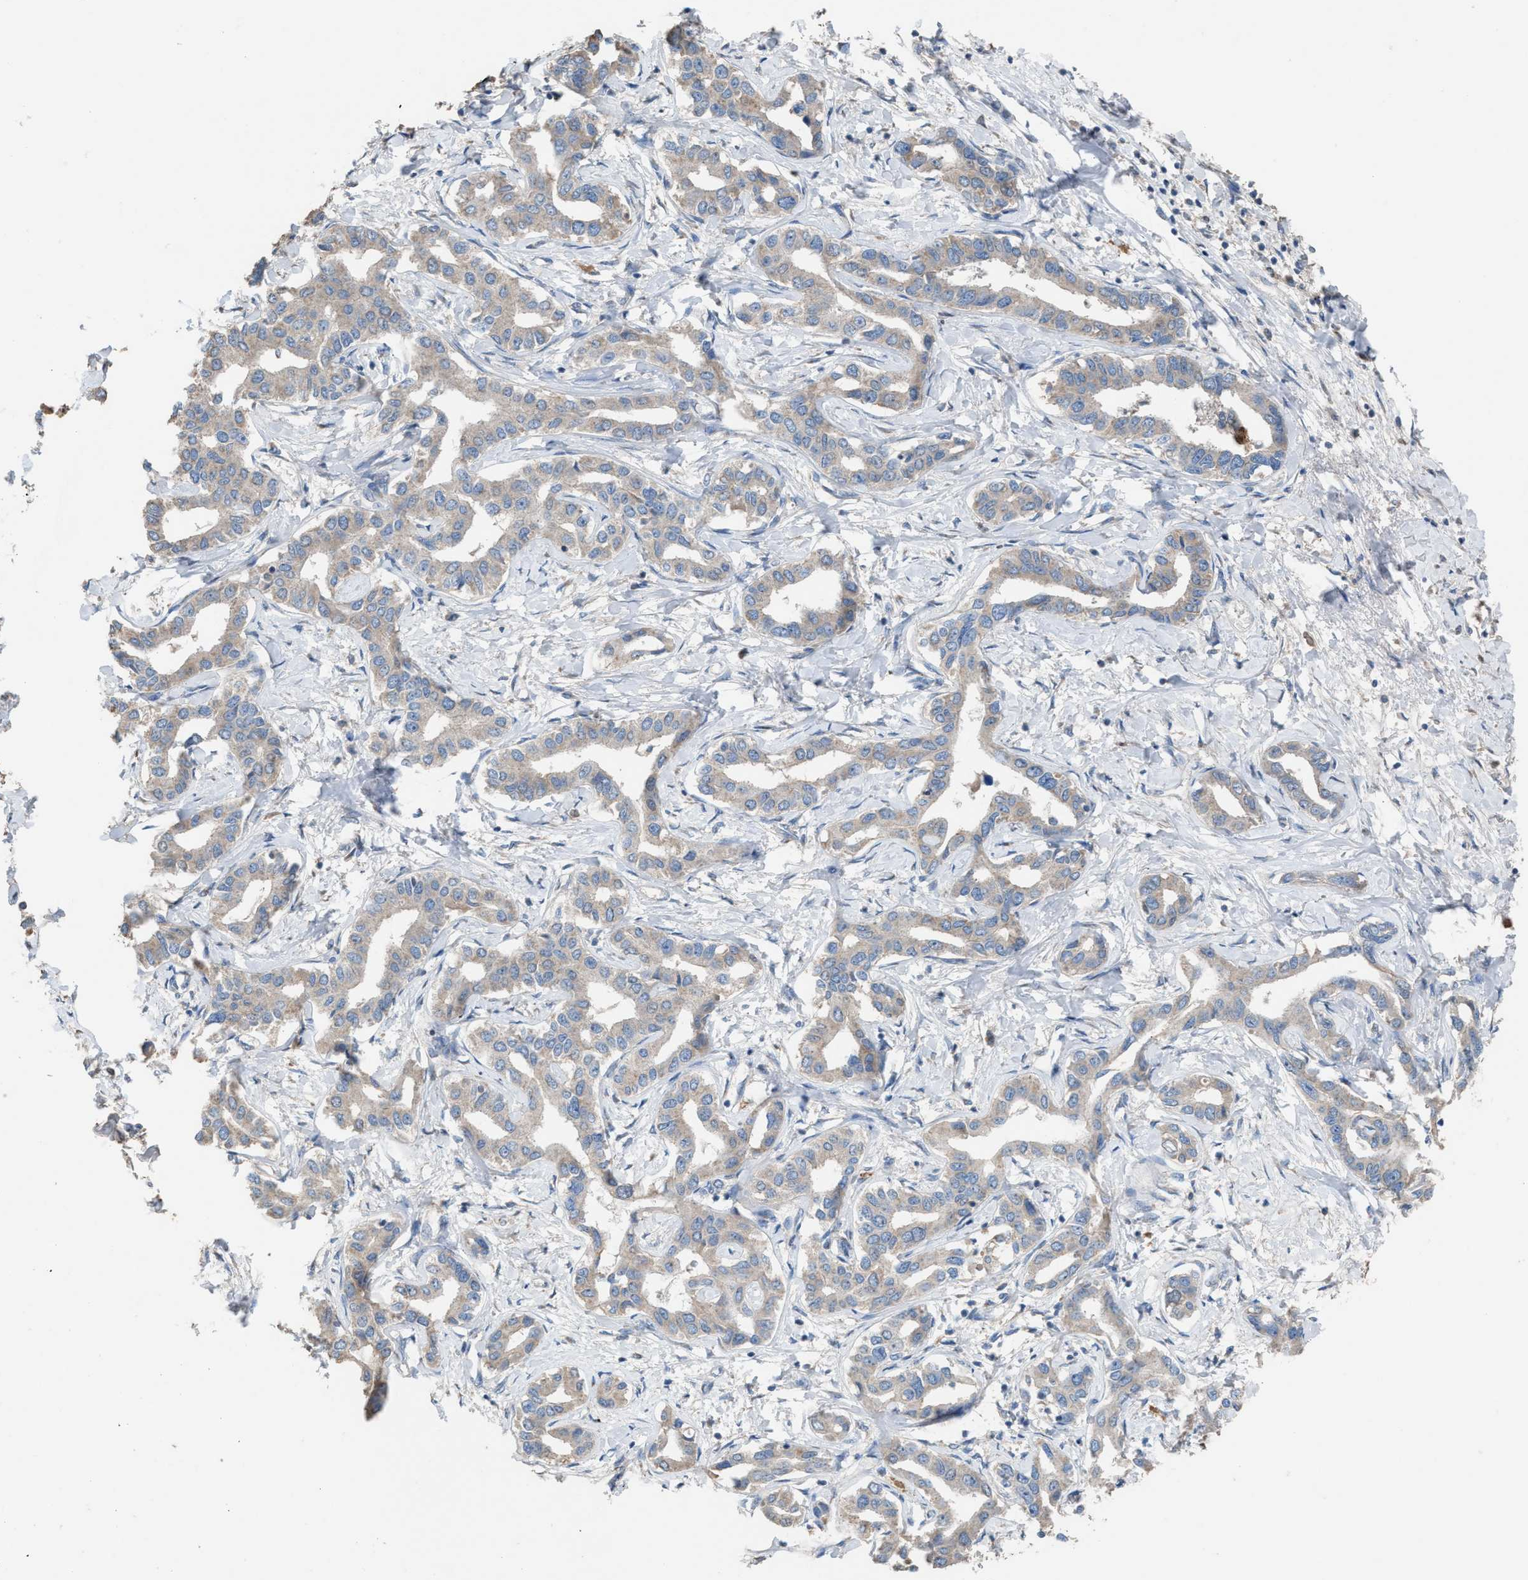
{"staining": {"intensity": "weak", "quantity": ">75%", "location": "cytoplasmic/membranous"}, "tissue": "liver cancer", "cell_type": "Tumor cells", "image_type": "cancer", "snomed": [{"axis": "morphology", "description": "Cholangiocarcinoma"}, {"axis": "topography", "description": "Liver"}], "caption": "The micrograph exhibits immunohistochemical staining of cholangiocarcinoma (liver). There is weak cytoplasmic/membranous positivity is present in about >75% of tumor cells.", "gene": "TPK1", "patient": {"sex": "male", "age": 59}}